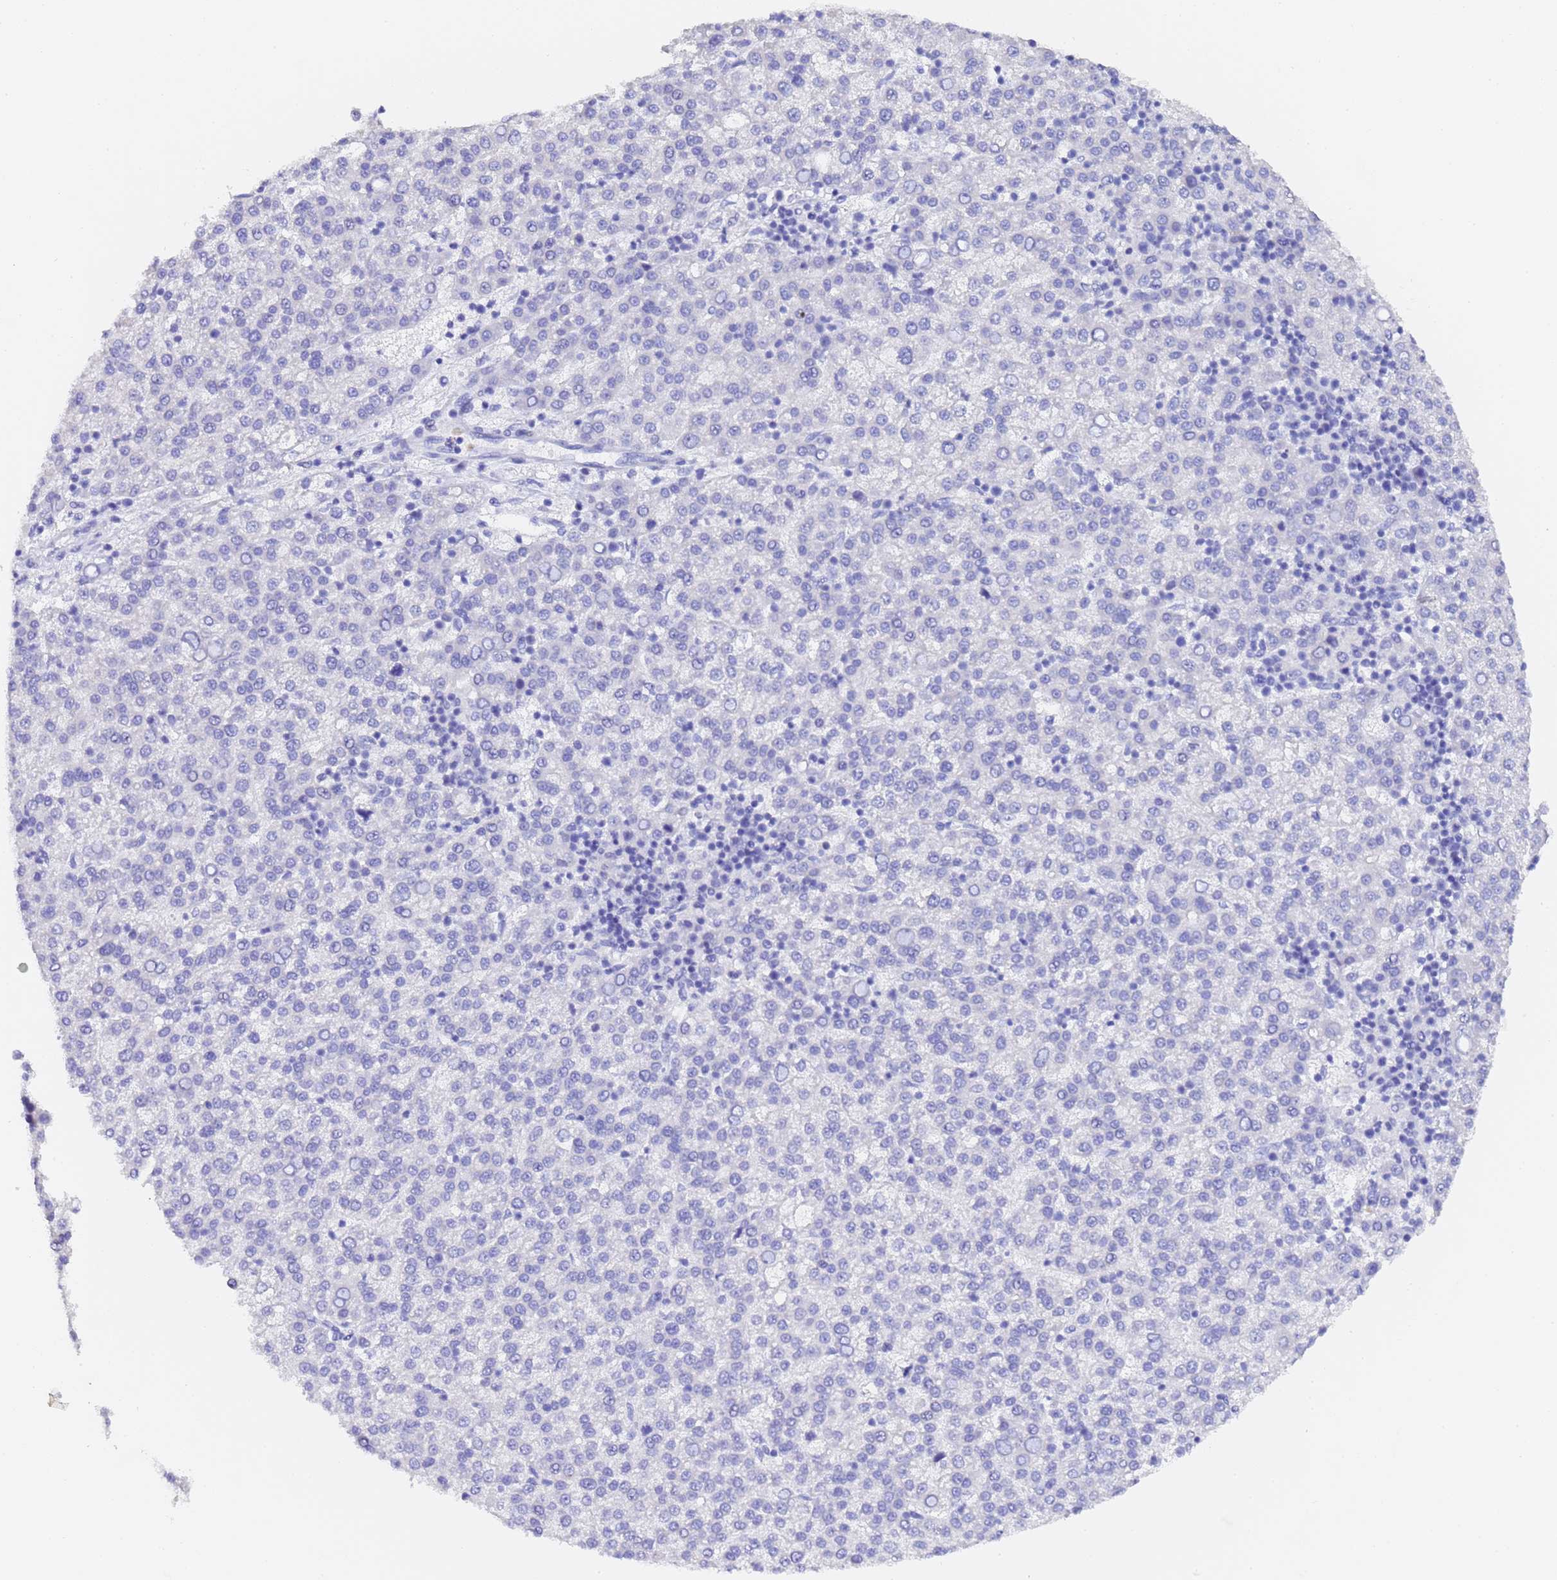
{"staining": {"intensity": "negative", "quantity": "none", "location": "none"}, "tissue": "liver cancer", "cell_type": "Tumor cells", "image_type": "cancer", "snomed": [{"axis": "morphology", "description": "Carcinoma, Hepatocellular, NOS"}, {"axis": "topography", "description": "Liver"}], "caption": "High magnification brightfield microscopy of liver hepatocellular carcinoma stained with DAB (3,3'-diaminobenzidine) (brown) and counterstained with hematoxylin (blue): tumor cells show no significant staining.", "gene": "GABRA1", "patient": {"sex": "female", "age": 58}}